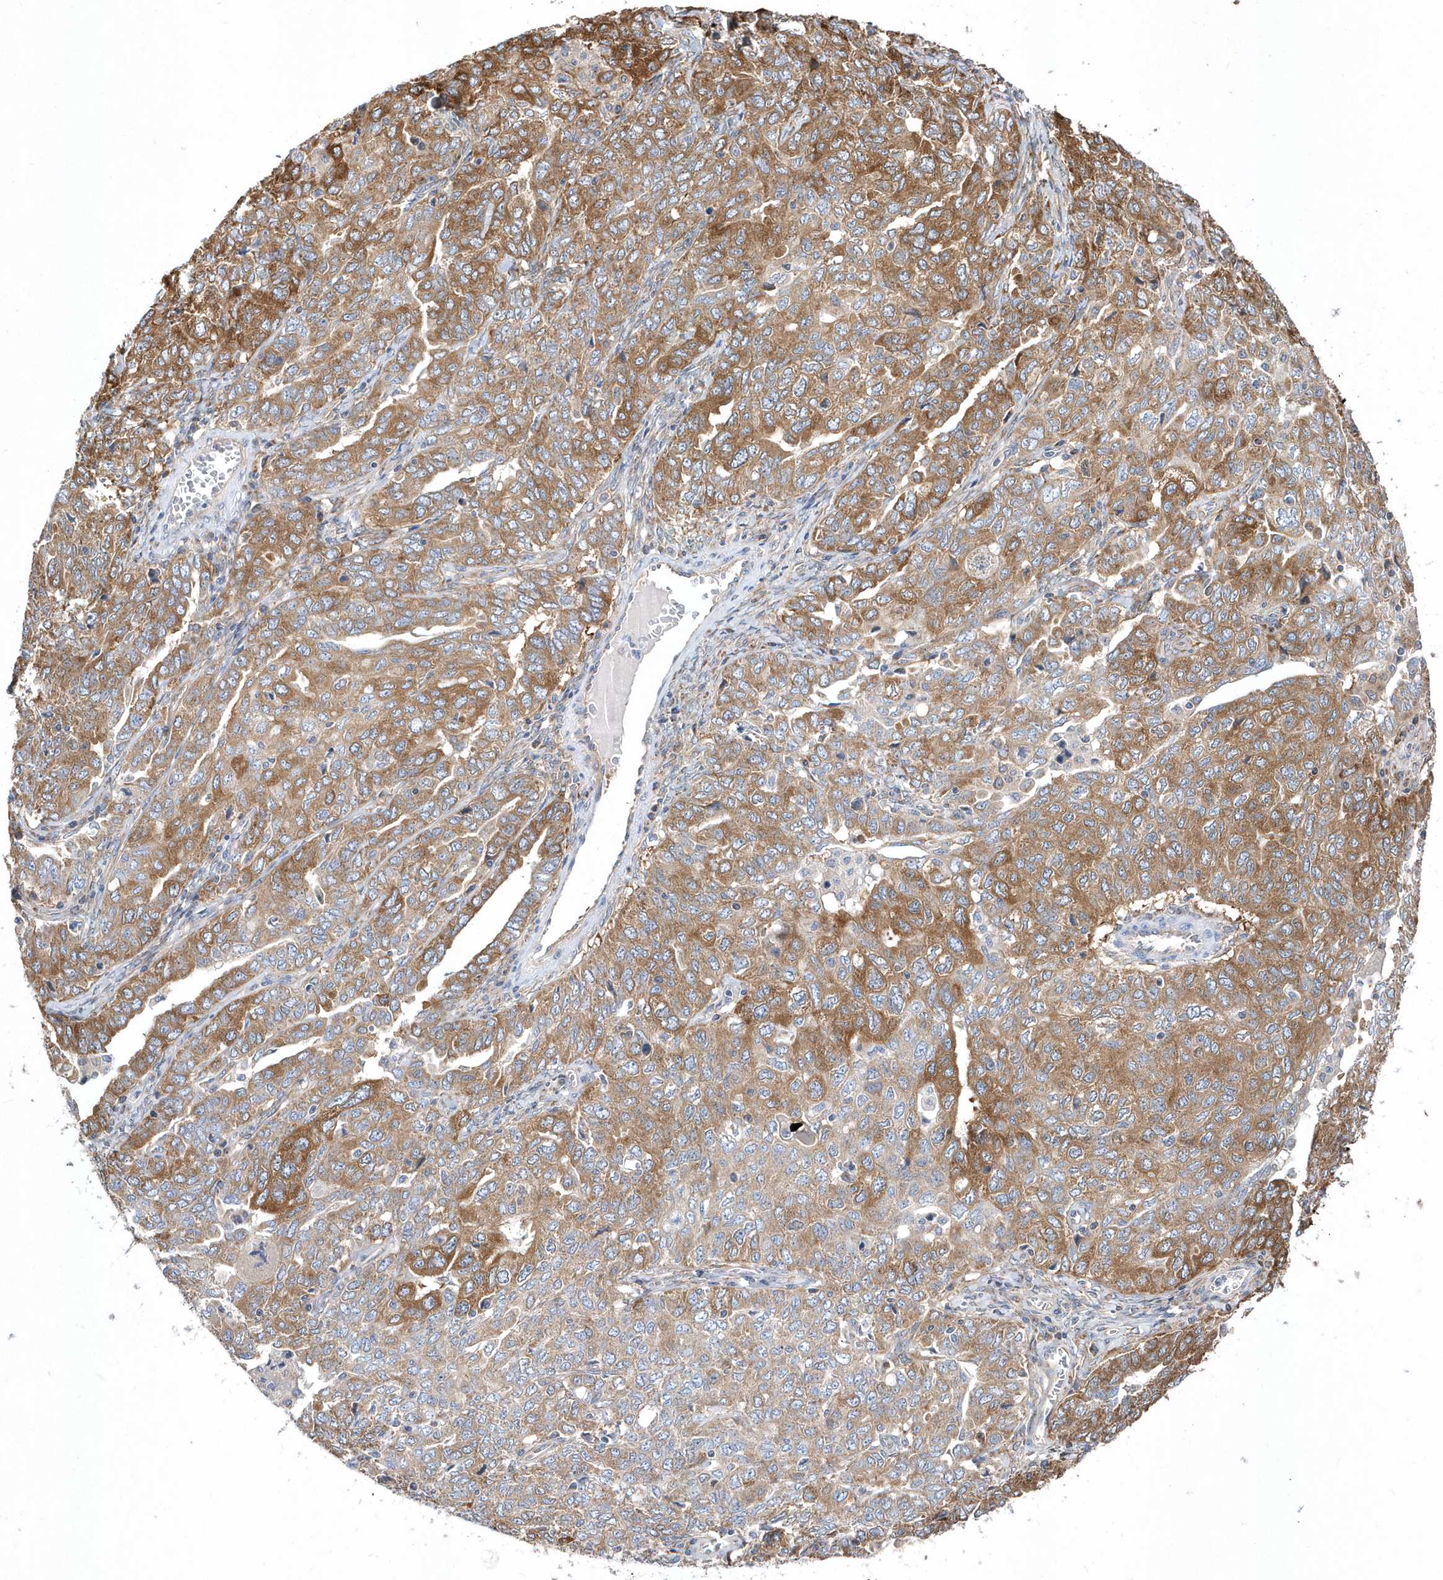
{"staining": {"intensity": "moderate", "quantity": ">75%", "location": "cytoplasmic/membranous"}, "tissue": "ovarian cancer", "cell_type": "Tumor cells", "image_type": "cancer", "snomed": [{"axis": "morphology", "description": "Carcinoma, endometroid"}, {"axis": "topography", "description": "Ovary"}], "caption": "Approximately >75% of tumor cells in ovarian cancer exhibit moderate cytoplasmic/membranous protein staining as visualized by brown immunohistochemical staining.", "gene": "JKAMP", "patient": {"sex": "female", "age": 62}}